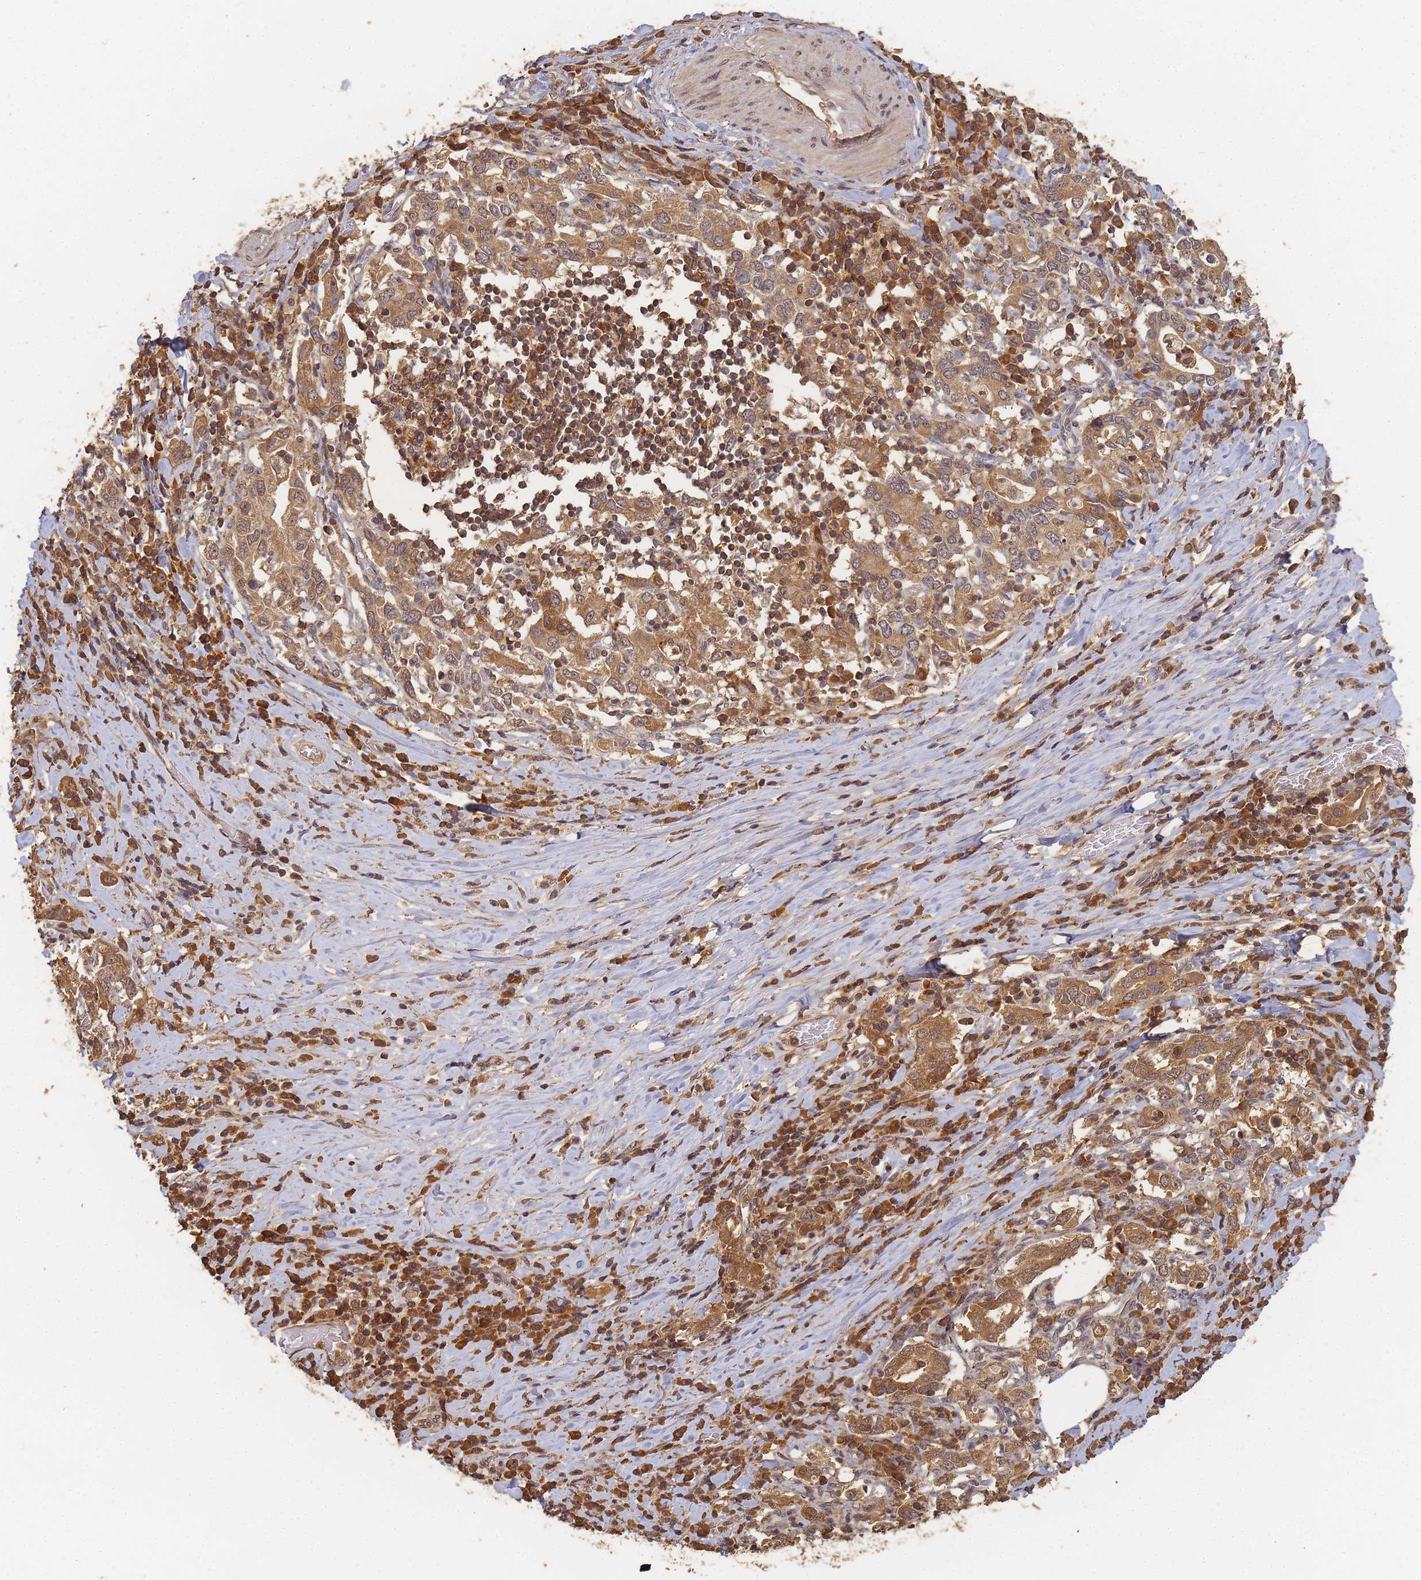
{"staining": {"intensity": "moderate", "quantity": ">75%", "location": "cytoplasmic/membranous,nuclear"}, "tissue": "stomach cancer", "cell_type": "Tumor cells", "image_type": "cancer", "snomed": [{"axis": "morphology", "description": "Adenocarcinoma, NOS"}, {"axis": "topography", "description": "Stomach, upper"}, {"axis": "topography", "description": "Stomach"}], "caption": "Moderate cytoplasmic/membranous and nuclear staining for a protein is appreciated in about >75% of tumor cells of stomach cancer using immunohistochemistry.", "gene": "ALKBH1", "patient": {"sex": "male", "age": 62}}